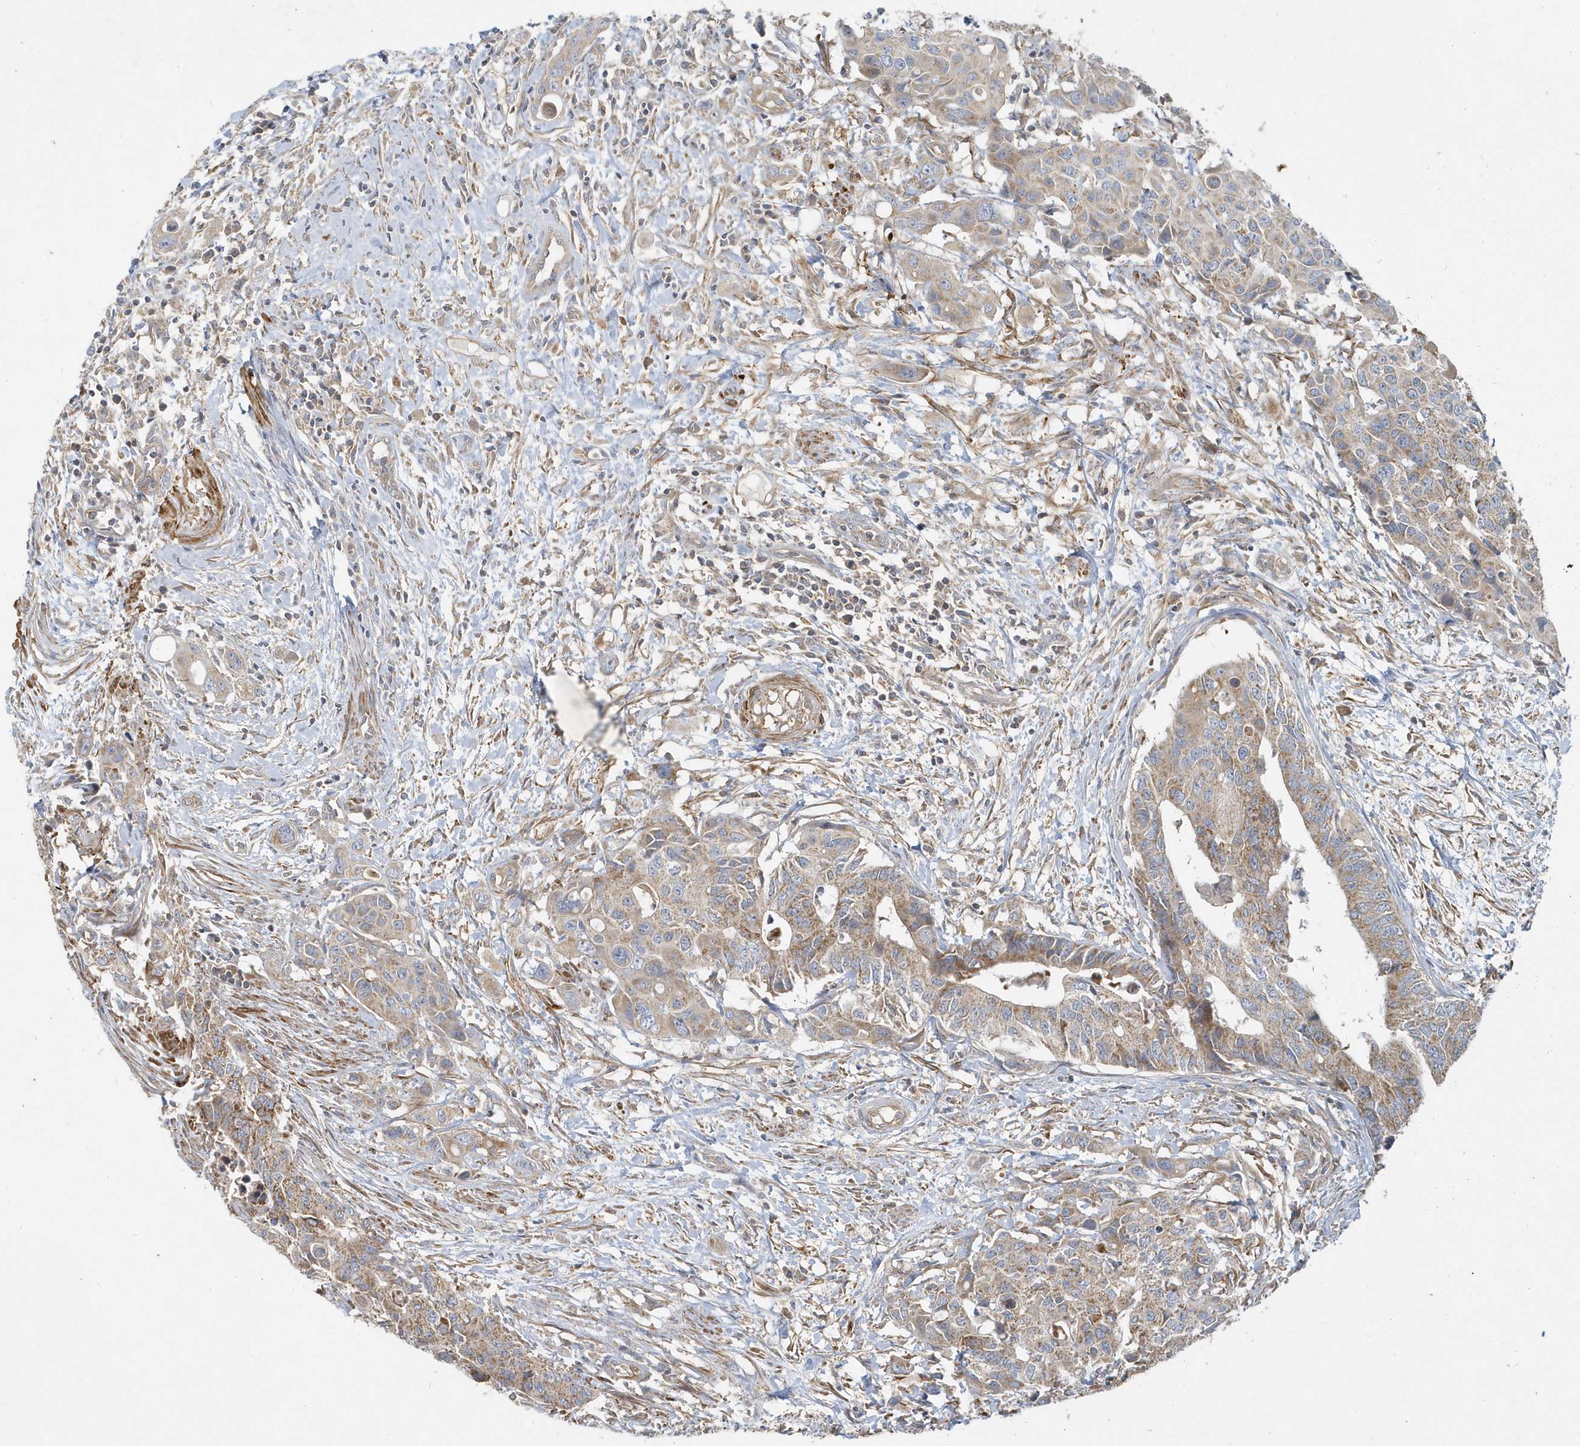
{"staining": {"intensity": "moderate", "quantity": ">75%", "location": "cytoplasmic/membranous"}, "tissue": "colorectal cancer", "cell_type": "Tumor cells", "image_type": "cancer", "snomed": [{"axis": "morphology", "description": "Adenocarcinoma, NOS"}, {"axis": "topography", "description": "Colon"}], "caption": "IHC histopathology image of neoplastic tissue: human colorectal cancer (adenocarcinoma) stained using immunohistochemistry exhibits medium levels of moderate protein expression localized specifically in the cytoplasmic/membranous of tumor cells, appearing as a cytoplasmic/membranous brown color.", "gene": "LEXM", "patient": {"sex": "male", "age": 77}}